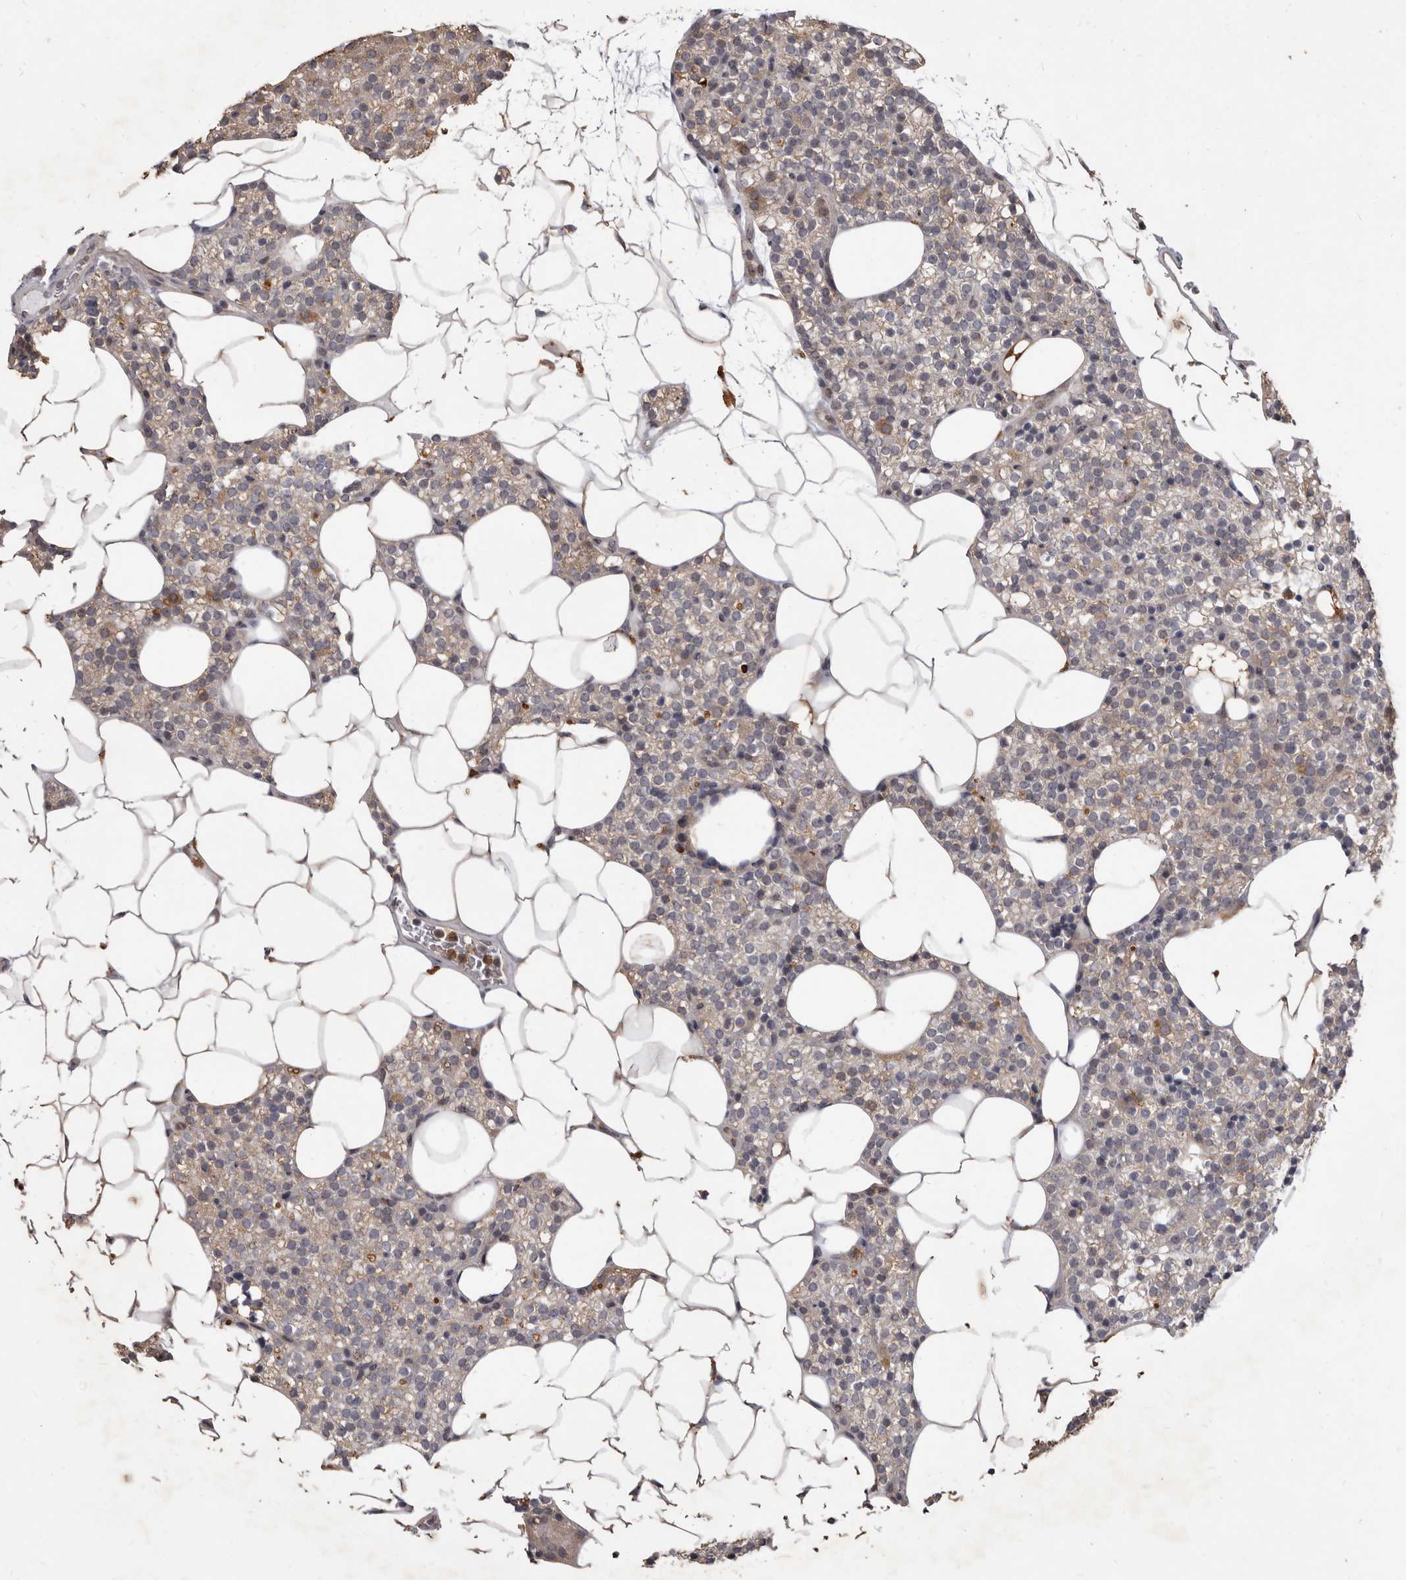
{"staining": {"intensity": "negative", "quantity": "none", "location": "none"}, "tissue": "parathyroid gland", "cell_type": "Glandular cells", "image_type": "normal", "snomed": [{"axis": "morphology", "description": "Normal tissue, NOS"}, {"axis": "topography", "description": "Parathyroid gland"}], "caption": "The immunohistochemistry (IHC) image has no significant expression in glandular cells of parathyroid gland.", "gene": "ACLY", "patient": {"sex": "female", "age": 56}}